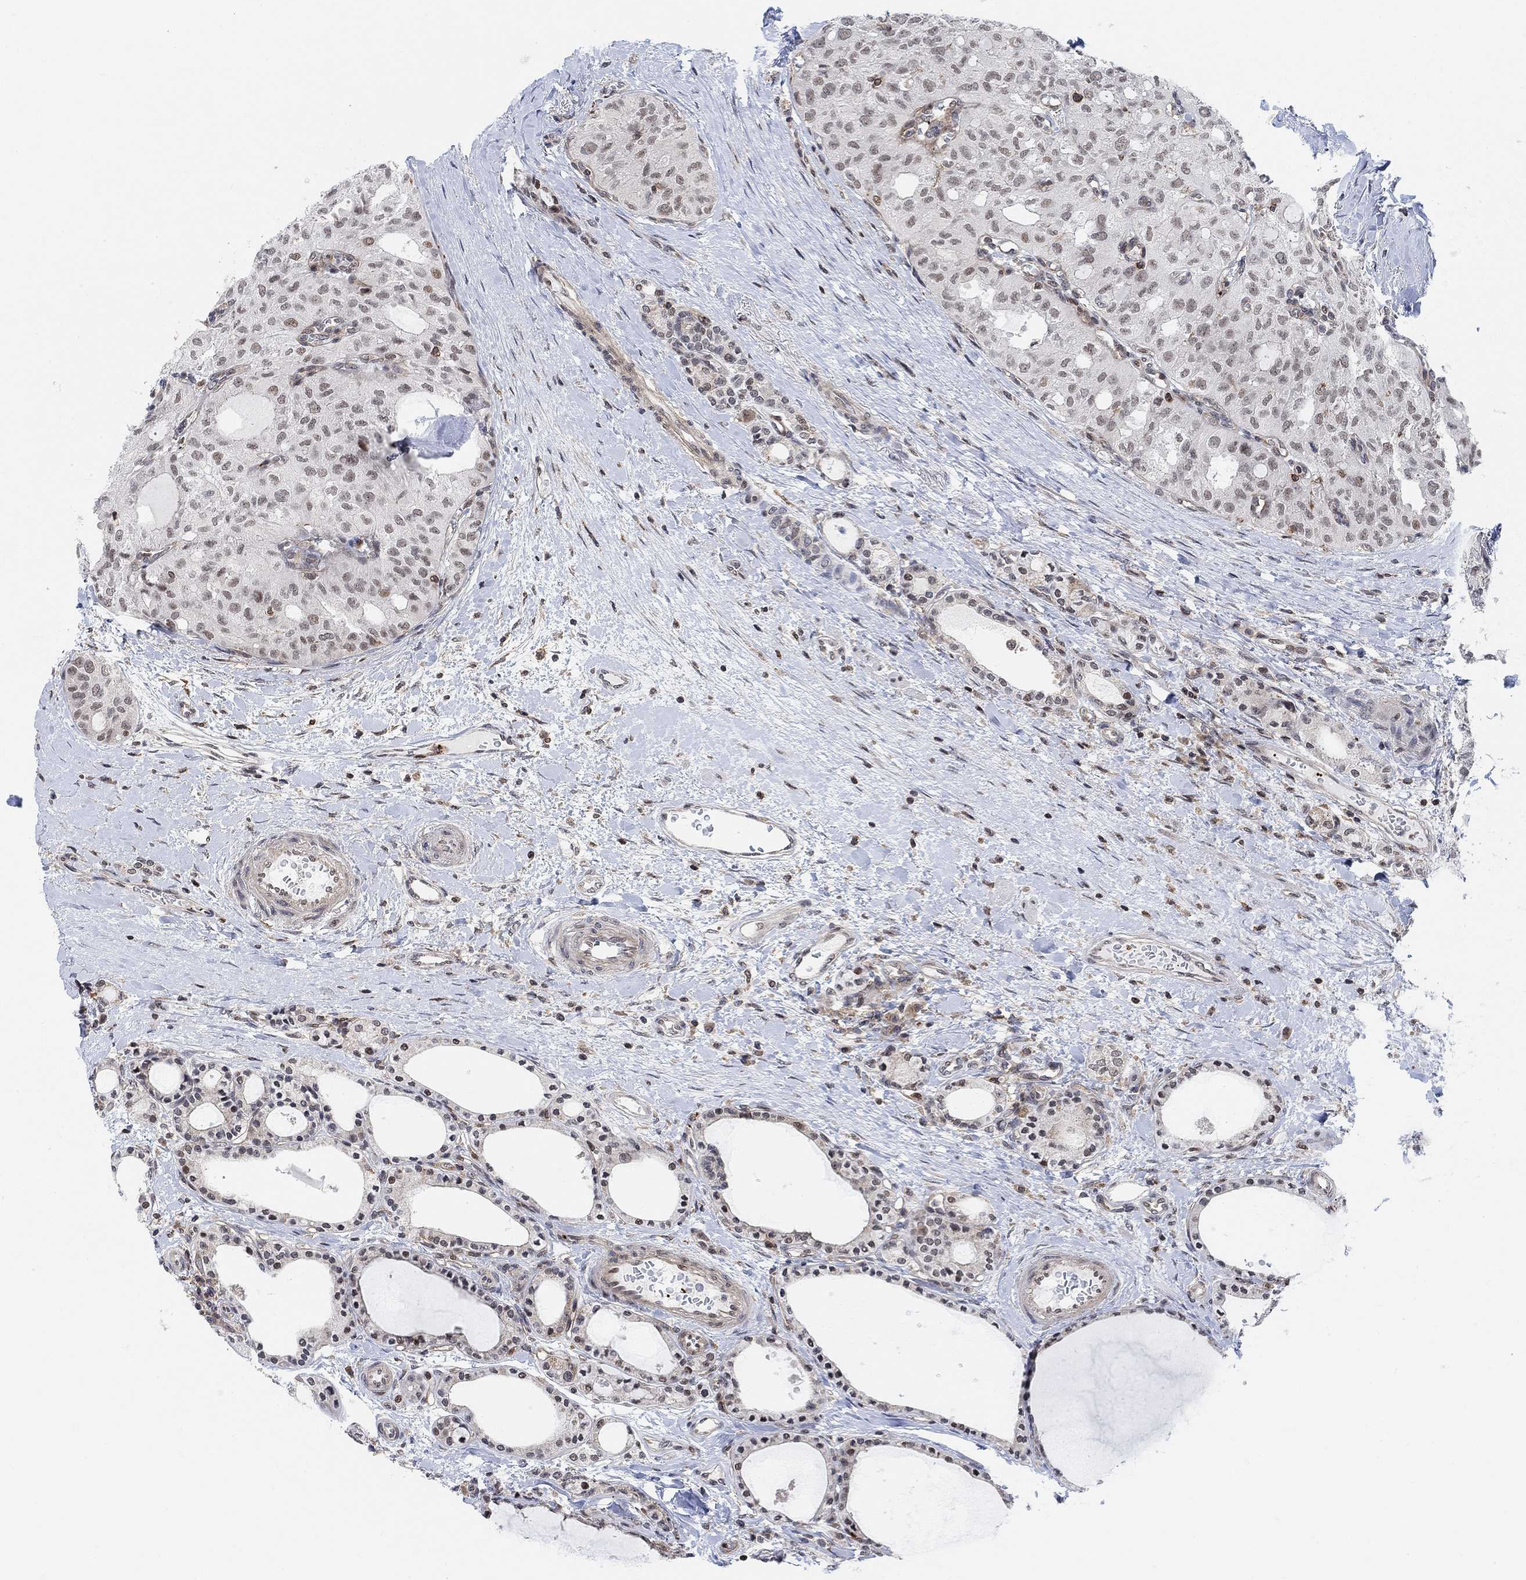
{"staining": {"intensity": "negative", "quantity": "none", "location": "none"}, "tissue": "thyroid cancer", "cell_type": "Tumor cells", "image_type": "cancer", "snomed": [{"axis": "morphology", "description": "Follicular adenoma carcinoma, NOS"}, {"axis": "topography", "description": "Thyroid gland"}], "caption": "The histopathology image reveals no significant expression in tumor cells of thyroid follicular adenoma carcinoma. Nuclei are stained in blue.", "gene": "PWWP2B", "patient": {"sex": "male", "age": 75}}